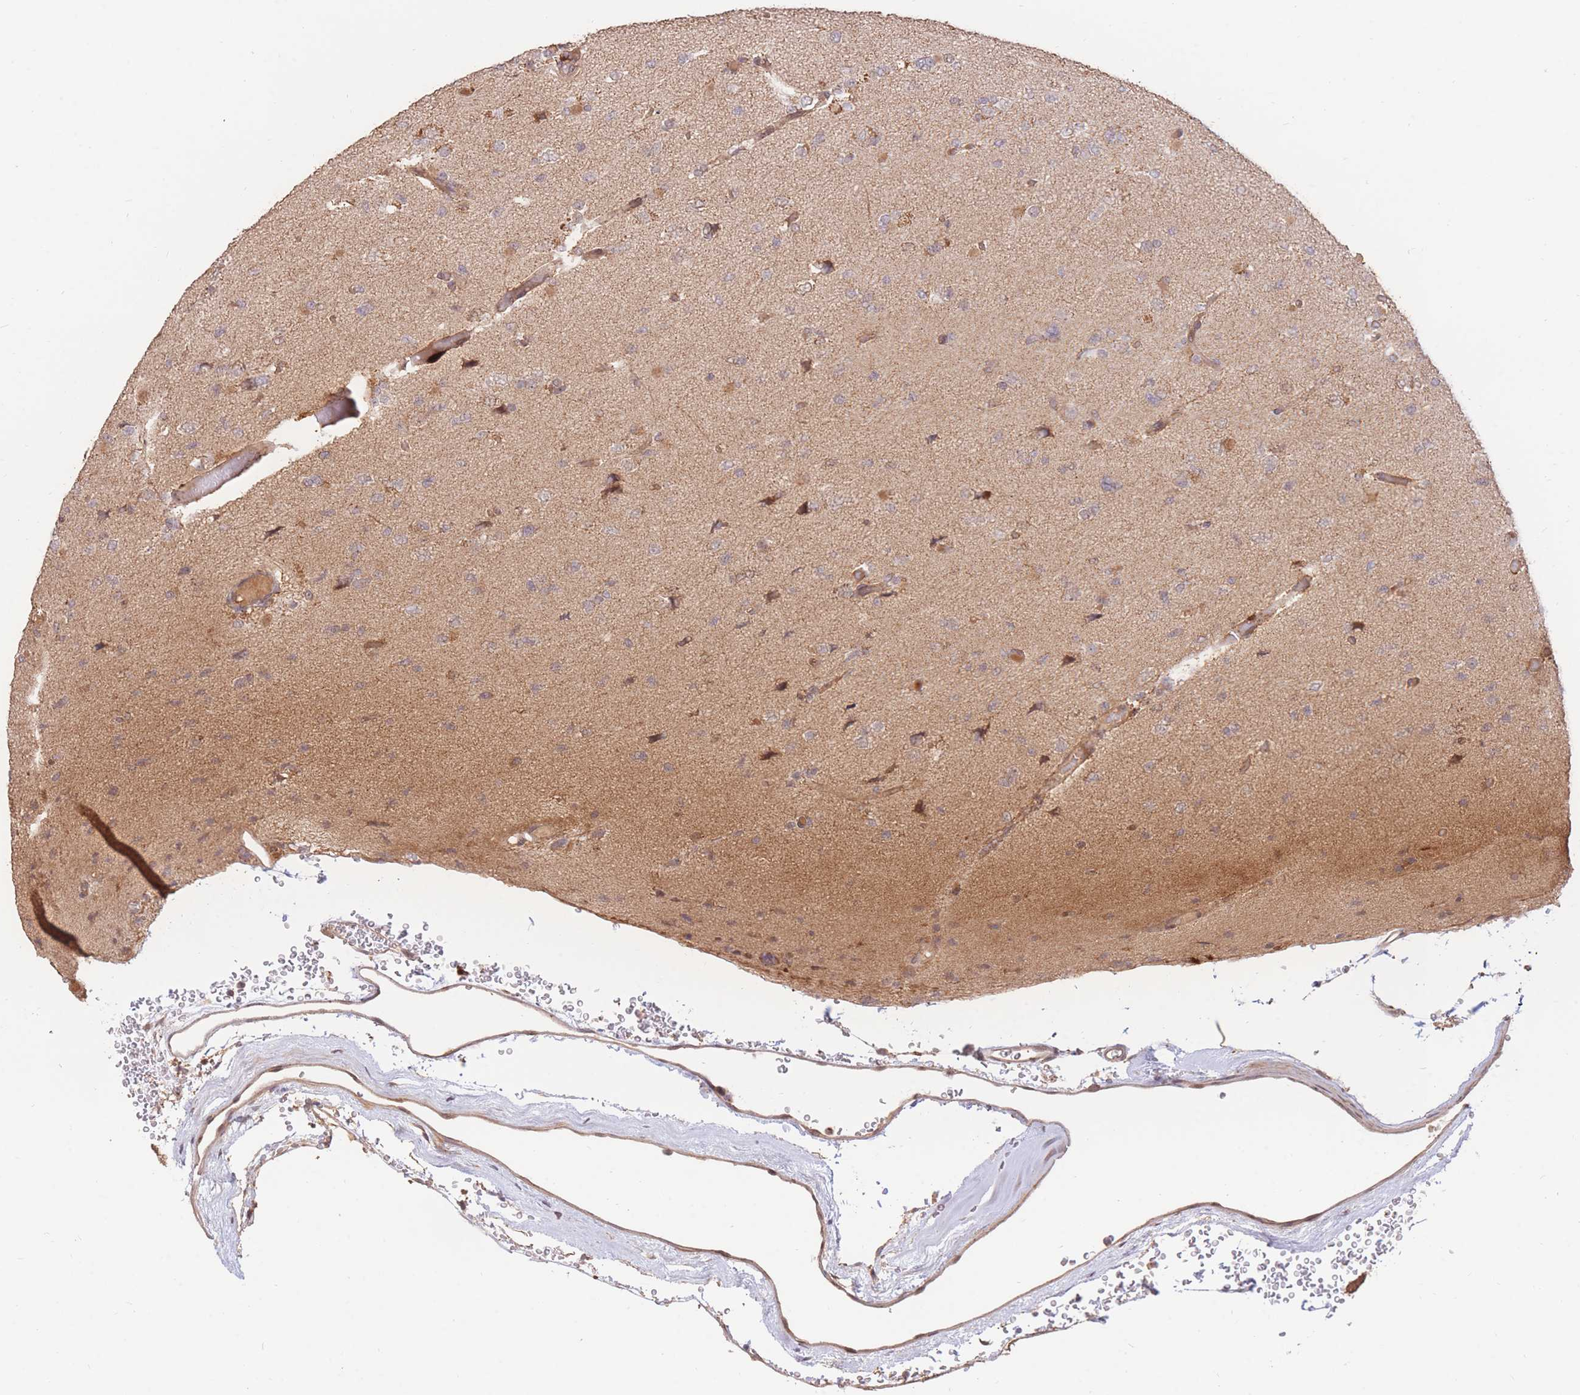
{"staining": {"intensity": "negative", "quantity": "none", "location": "none"}, "tissue": "glioma", "cell_type": "Tumor cells", "image_type": "cancer", "snomed": [{"axis": "morphology", "description": "Glioma, malignant, Low grade"}, {"axis": "topography", "description": "Brain"}], "caption": "This is an immunohistochemistry photomicrograph of low-grade glioma (malignant). There is no staining in tumor cells.", "gene": "RGS14", "patient": {"sex": "female", "age": 22}}